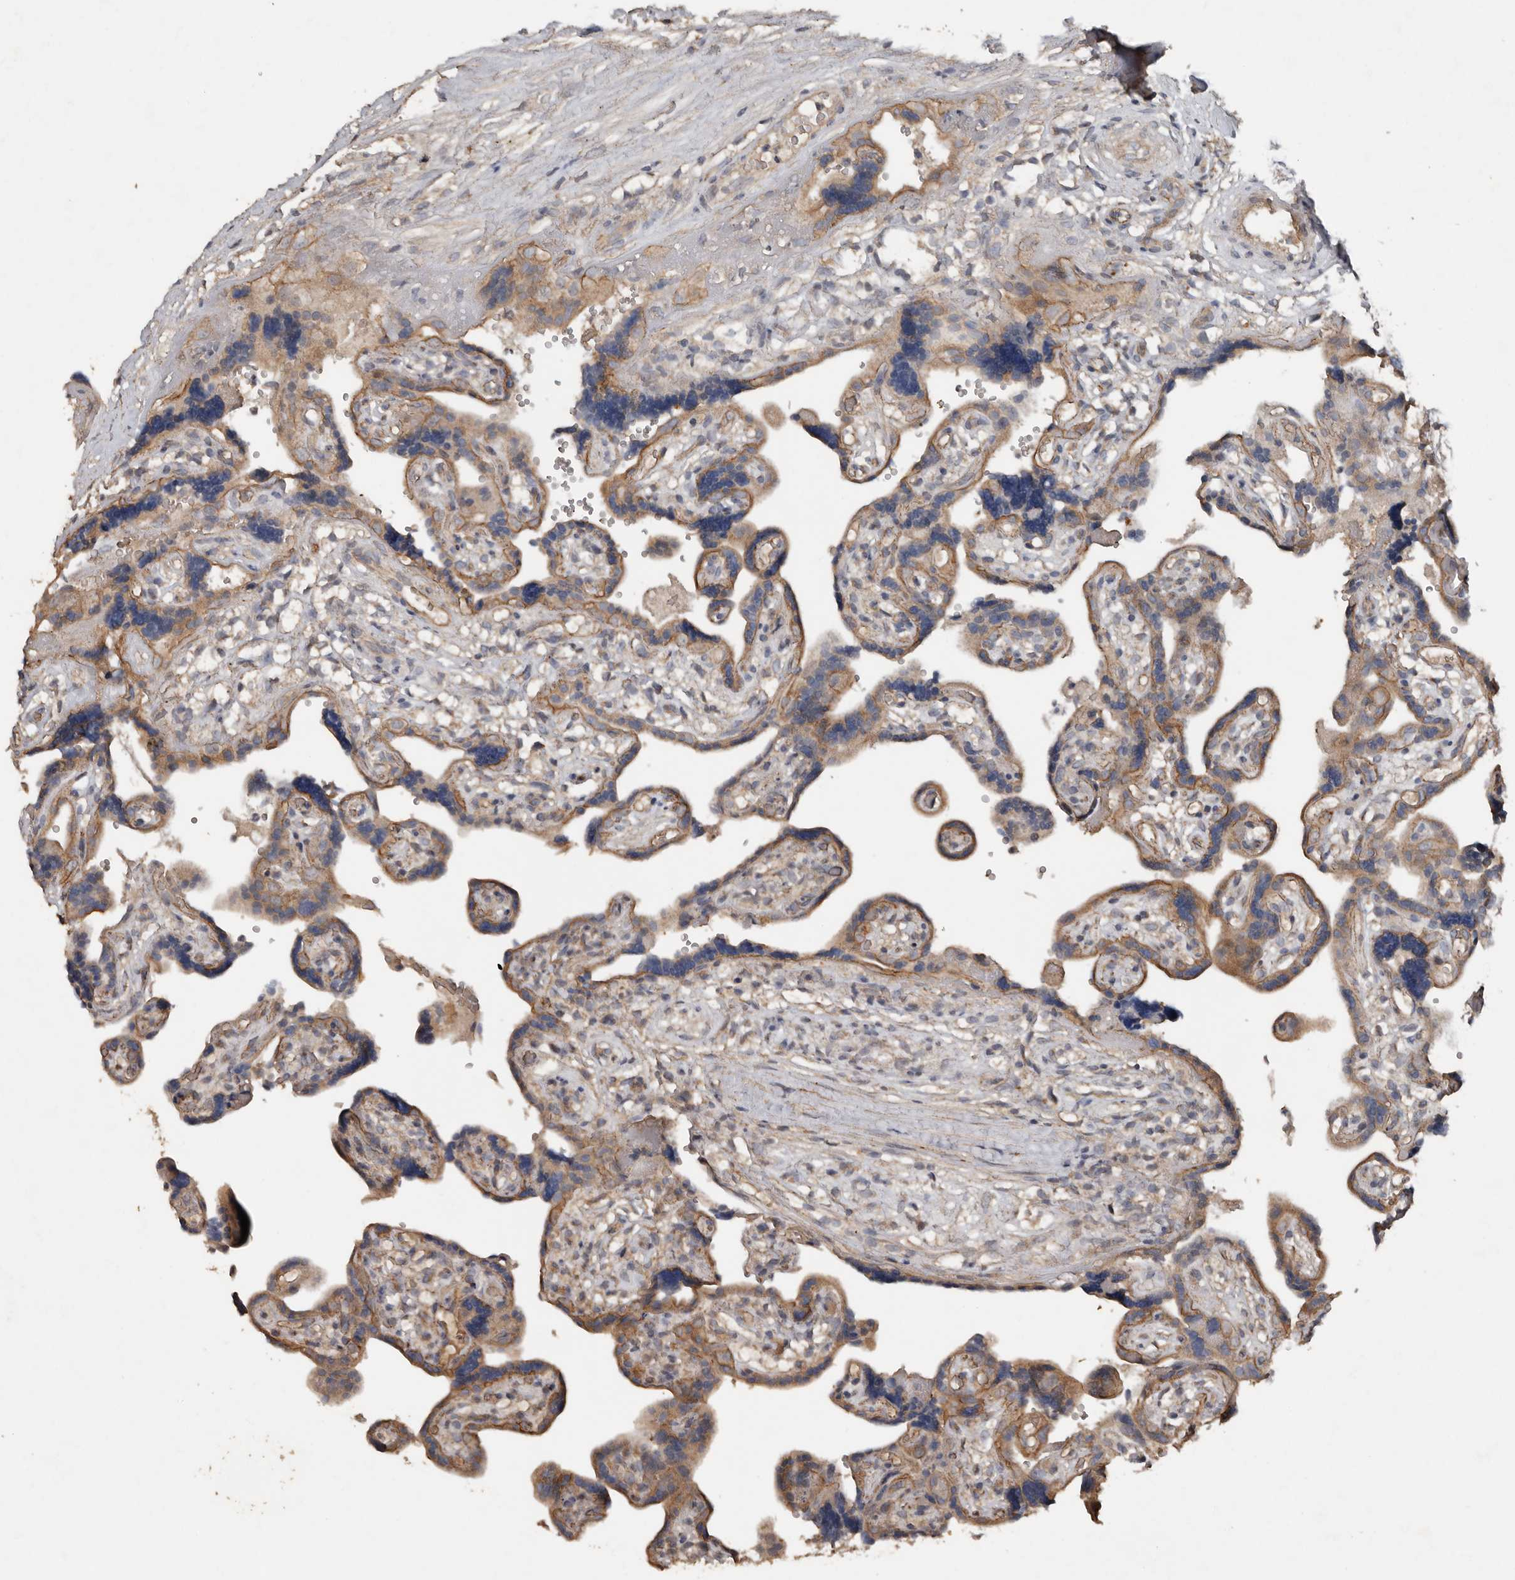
{"staining": {"intensity": "moderate", "quantity": ">75%", "location": "cytoplasmic/membranous"}, "tissue": "placenta", "cell_type": "Decidual cells", "image_type": "normal", "snomed": [{"axis": "morphology", "description": "Normal tissue, NOS"}, {"axis": "topography", "description": "Placenta"}], "caption": "Normal placenta reveals moderate cytoplasmic/membranous staining in about >75% of decidual cells.", "gene": "HYAL4", "patient": {"sex": "female", "age": 30}}